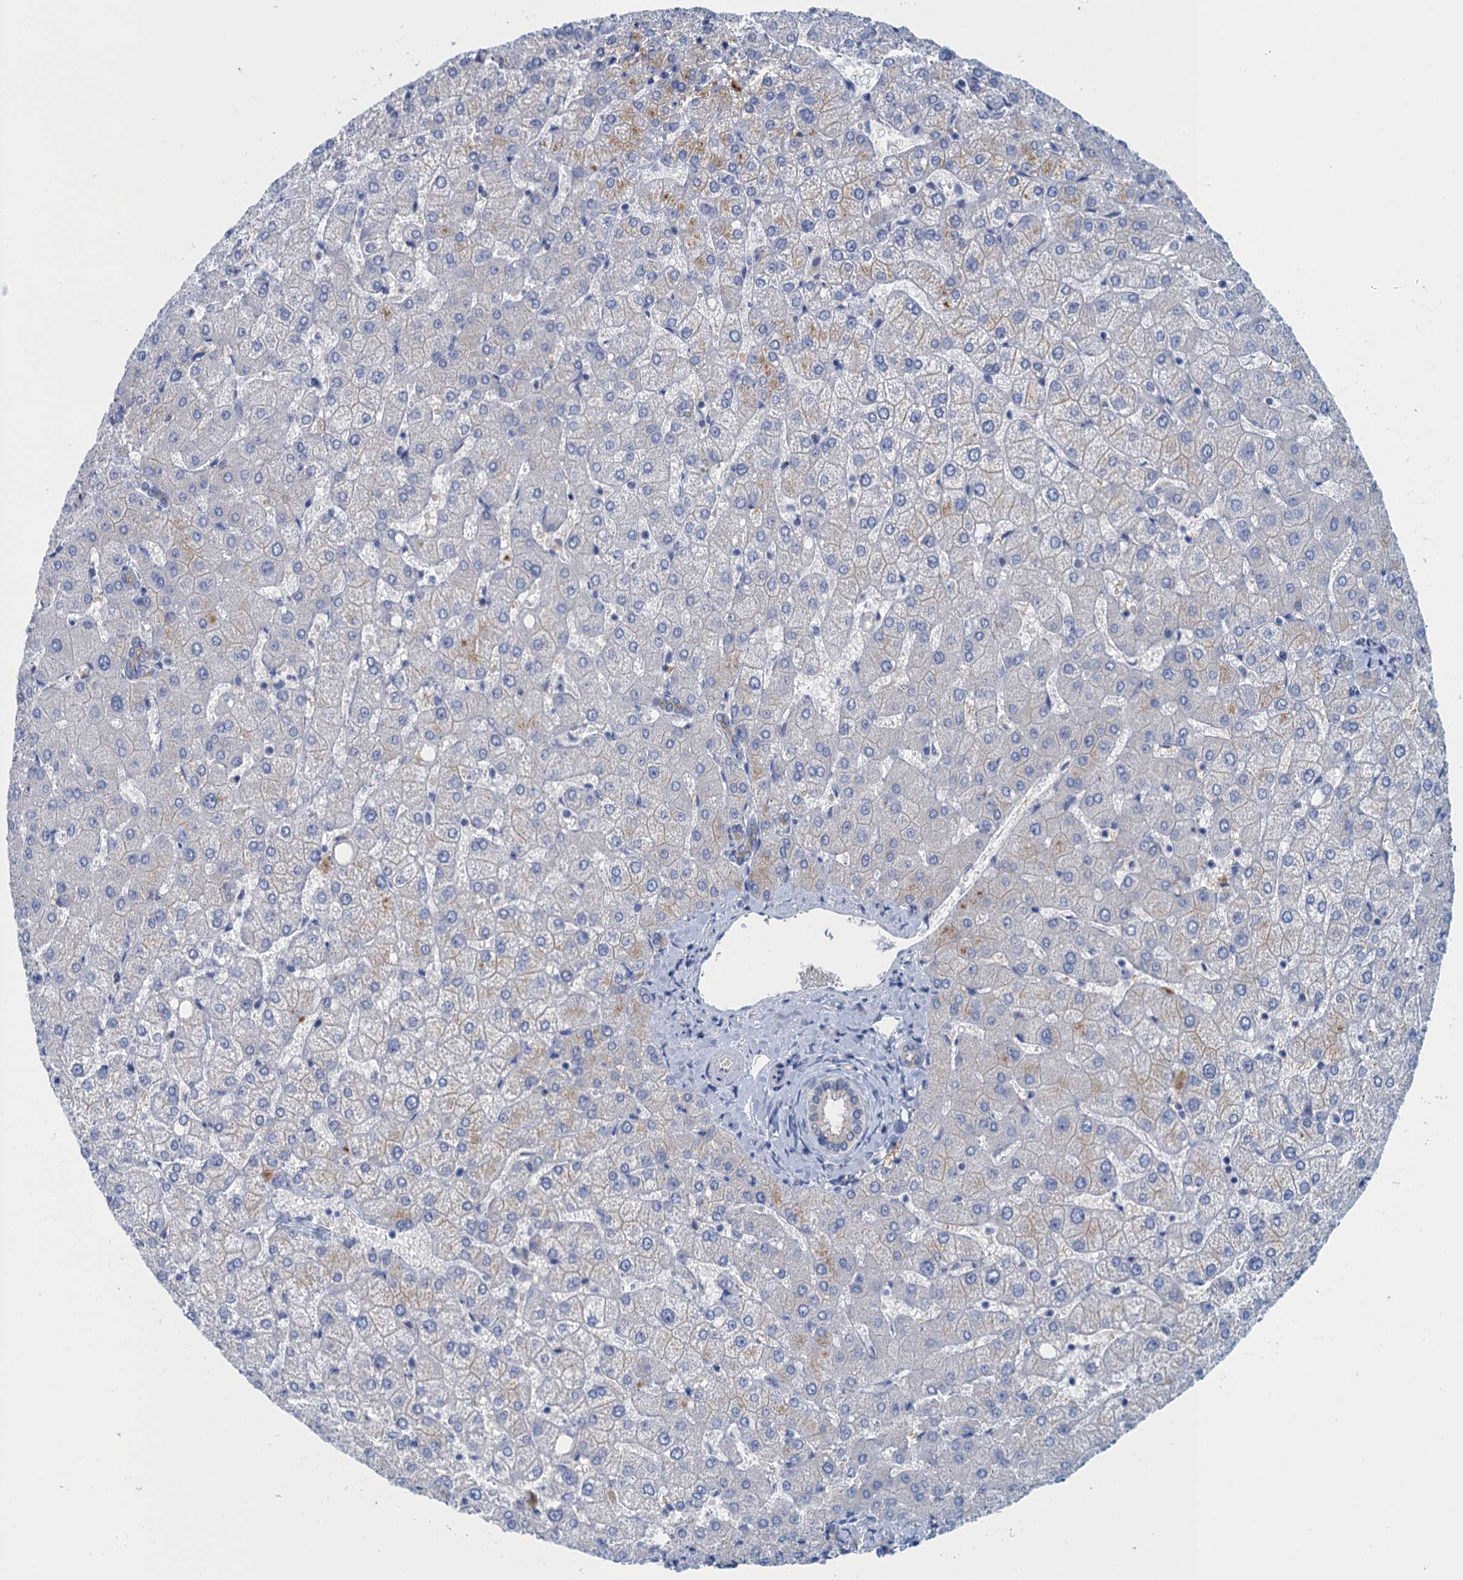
{"staining": {"intensity": "negative", "quantity": "none", "location": "none"}, "tissue": "liver", "cell_type": "Cholangiocytes", "image_type": "normal", "snomed": [{"axis": "morphology", "description": "Normal tissue, NOS"}, {"axis": "topography", "description": "Liver"}], "caption": "IHC of unremarkable liver exhibits no positivity in cholangiocytes.", "gene": "MYADML2", "patient": {"sex": "female", "age": 54}}